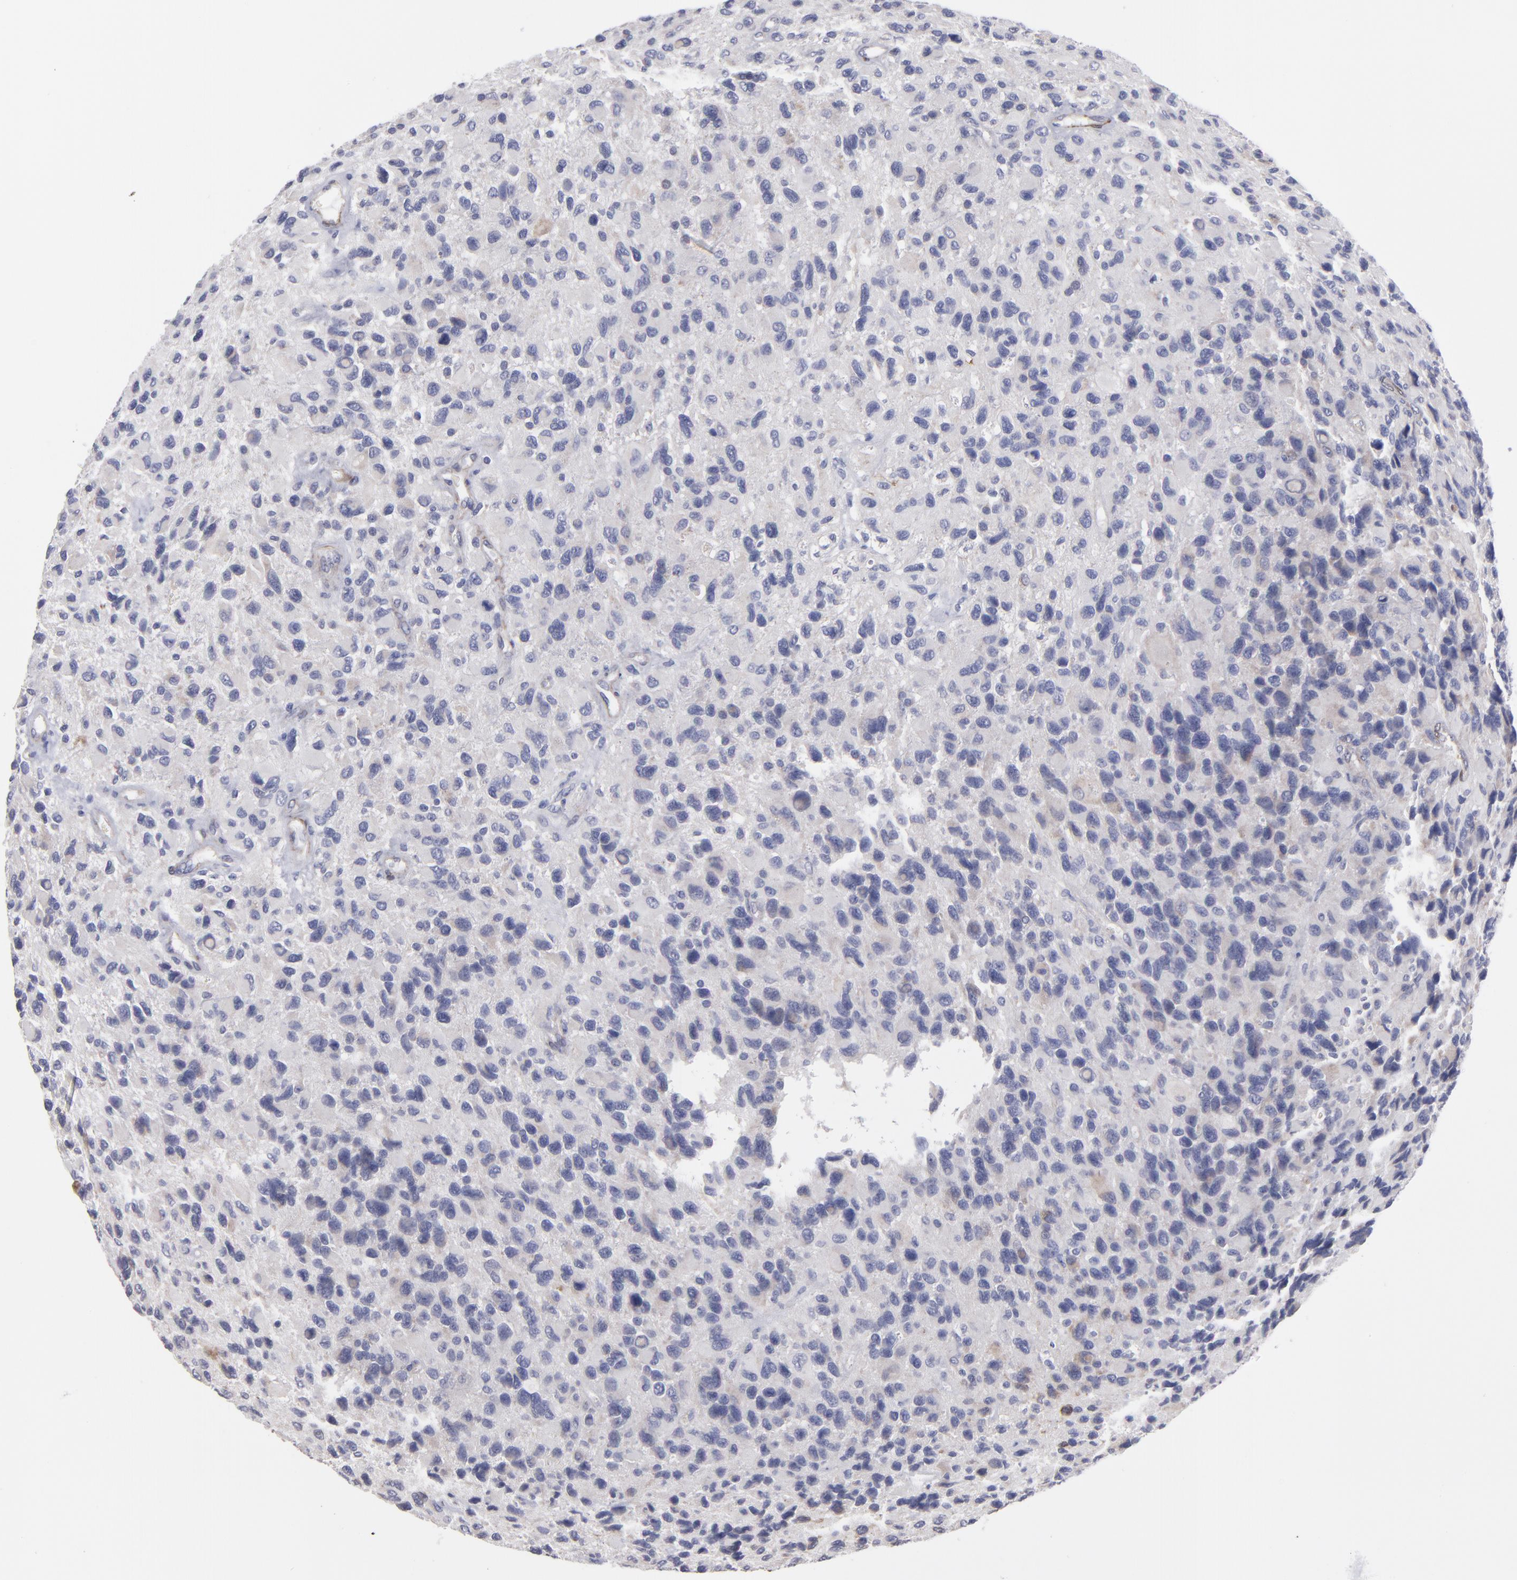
{"staining": {"intensity": "weak", "quantity": "<25%", "location": "cytoplasmic/membranous"}, "tissue": "glioma", "cell_type": "Tumor cells", "image_type": "cancer", "snomed": [{"axis": "morphology", "description": "Glioma, malignant, High grade"}, {"axis": "topography", "description": "Brain"}], "caption": "High power microscopy micrograph of an immunohistochemistry (IHC) photomicrograph of glioma, revealing no significant expression in tumor cells.", "gene": "SLMAP", "patient": {"sex": "male", "age": 77}}